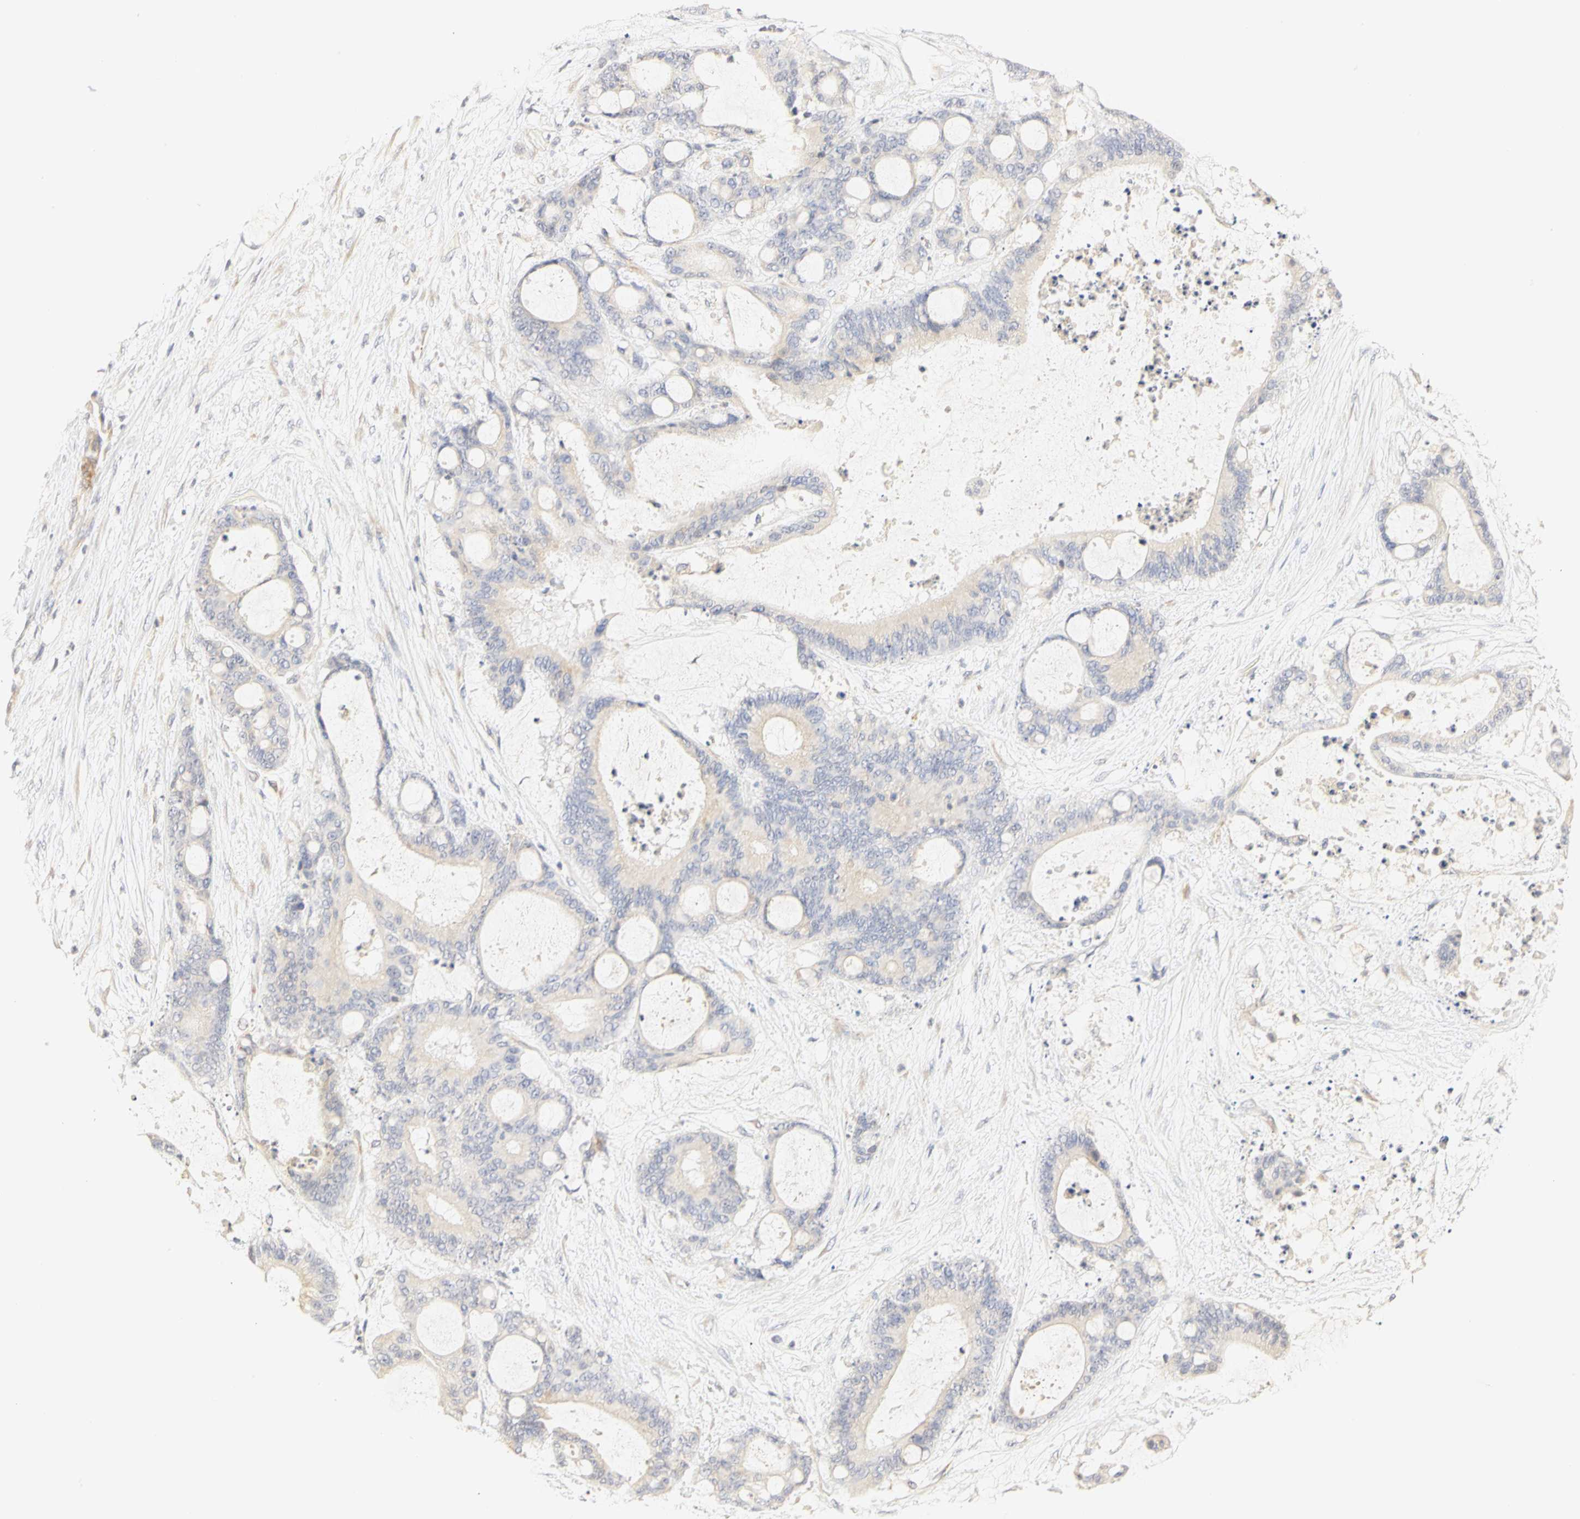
{"staining": {"intensity": "weak", "quantity": ">75%", "location": "cytoplasmic/membranous"}, "tissue": "liver cancer", "cell_type": "Tumor cells", "image_type": "cancer", "snomed": [{"axis": "morphology", "description": "Cholangiocarcinoma"}, {"axis": "topography", "description": "Liver"}], "caption": "This histopathology image exhibits immunohistochemistry (IHC) staining of human cholangiocarcinoma (liver), with low weak cytoplasmic/membranous expression in approximately >75% of tumor cells.", "gene": "GNRH2", "patient": {"sex": "female", "age": 73}}